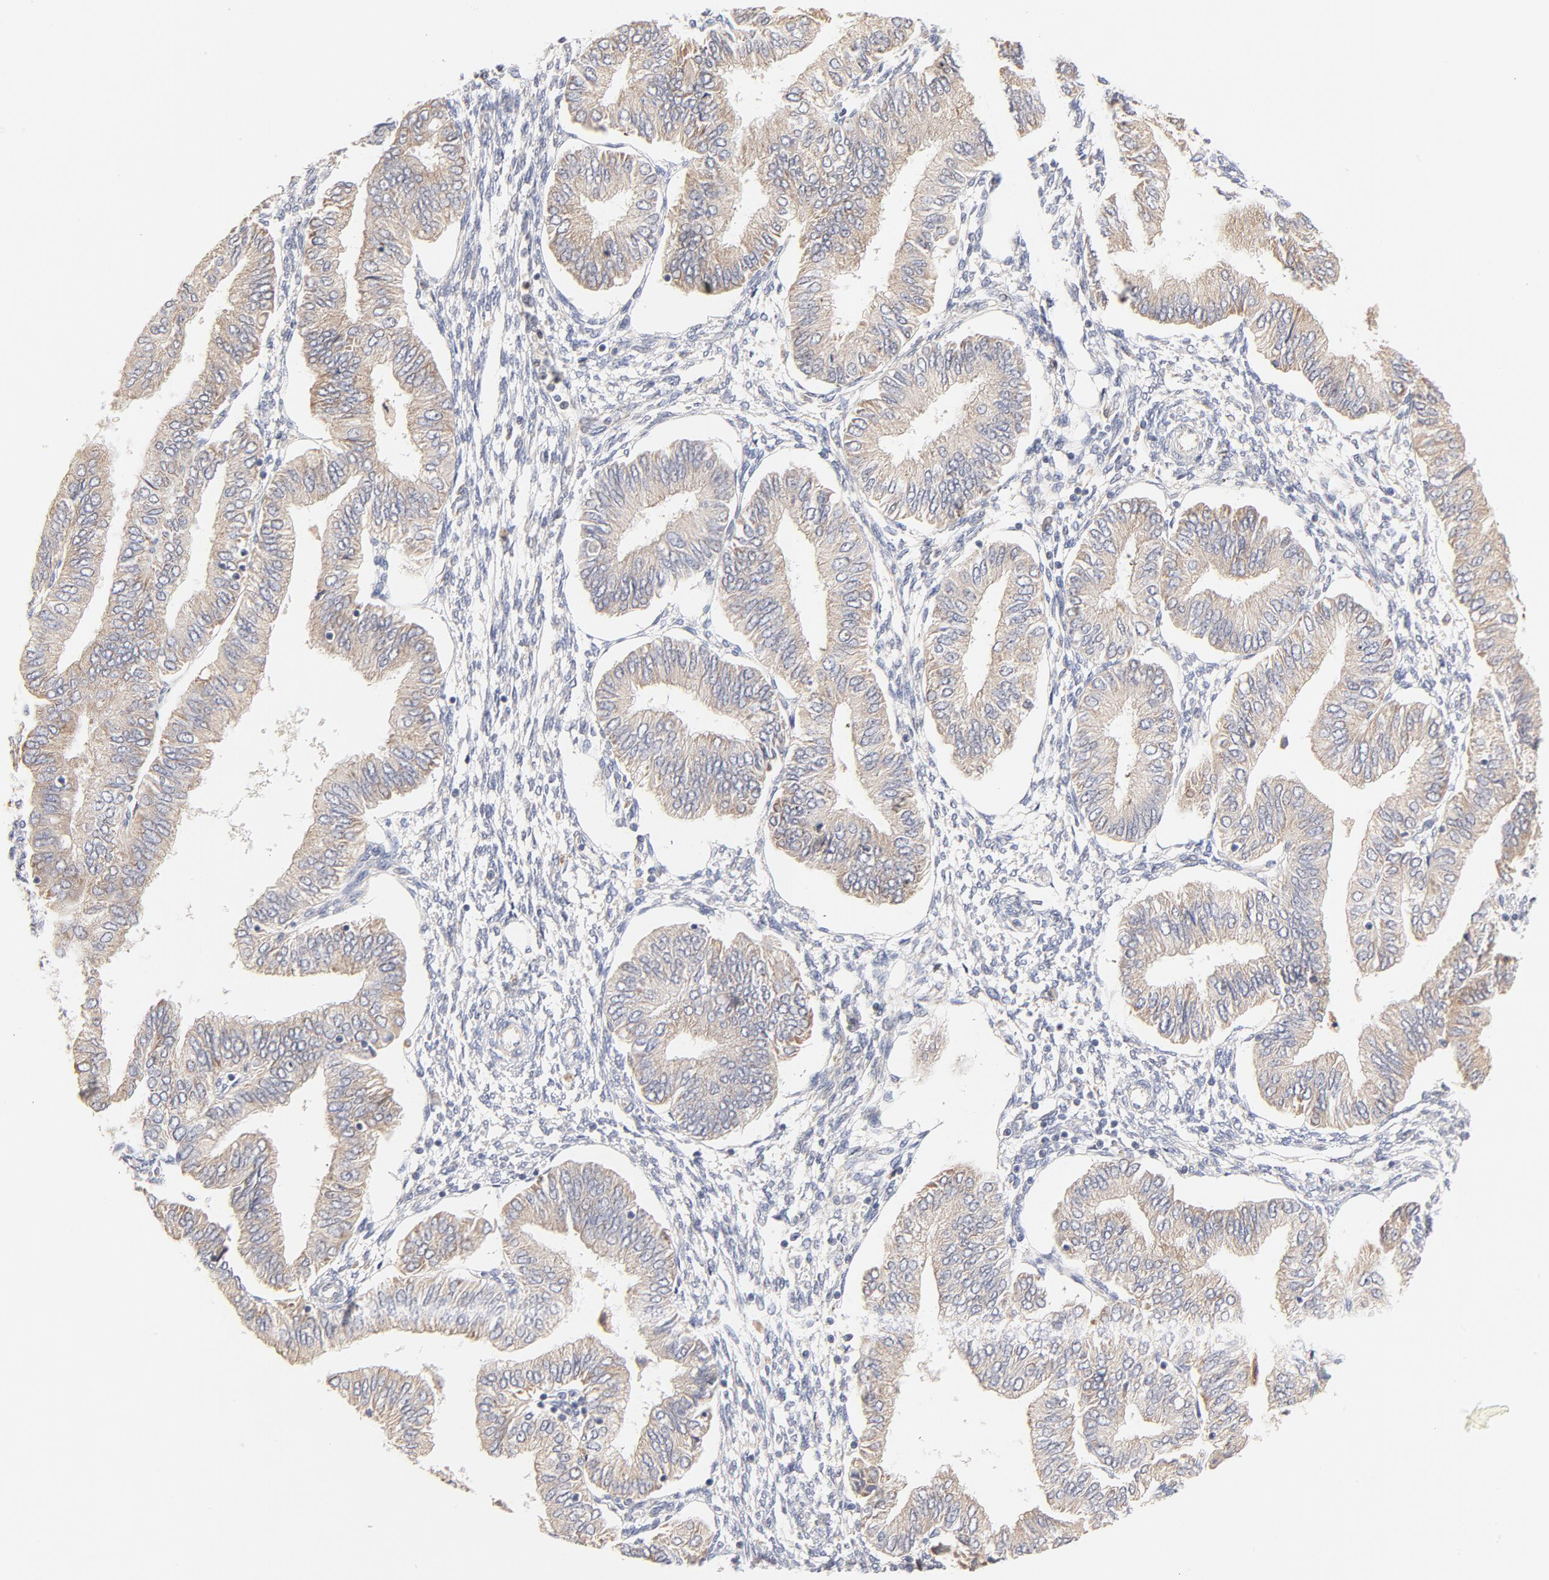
{"staining": {"intensity": "weak", "quantity": ">75%", "location": "cytoplasmic/membranous"}, "tissue": "endometrial cancer", "cell_type": "Tumor cells", "image_type": "cancer", "snomed": [{"axis": "morphology", "description": "Adenocarcinoma, NOS"}, {"axis": "topography", "description": "Endometrium"}], "caption": "Weak cytoplasmic/membranous protein expression is seen in approximately >75% of tumor cells in endometrial cancer.", "gene": "MTERF2", "patient": {"sex": "female", "age": 51}}